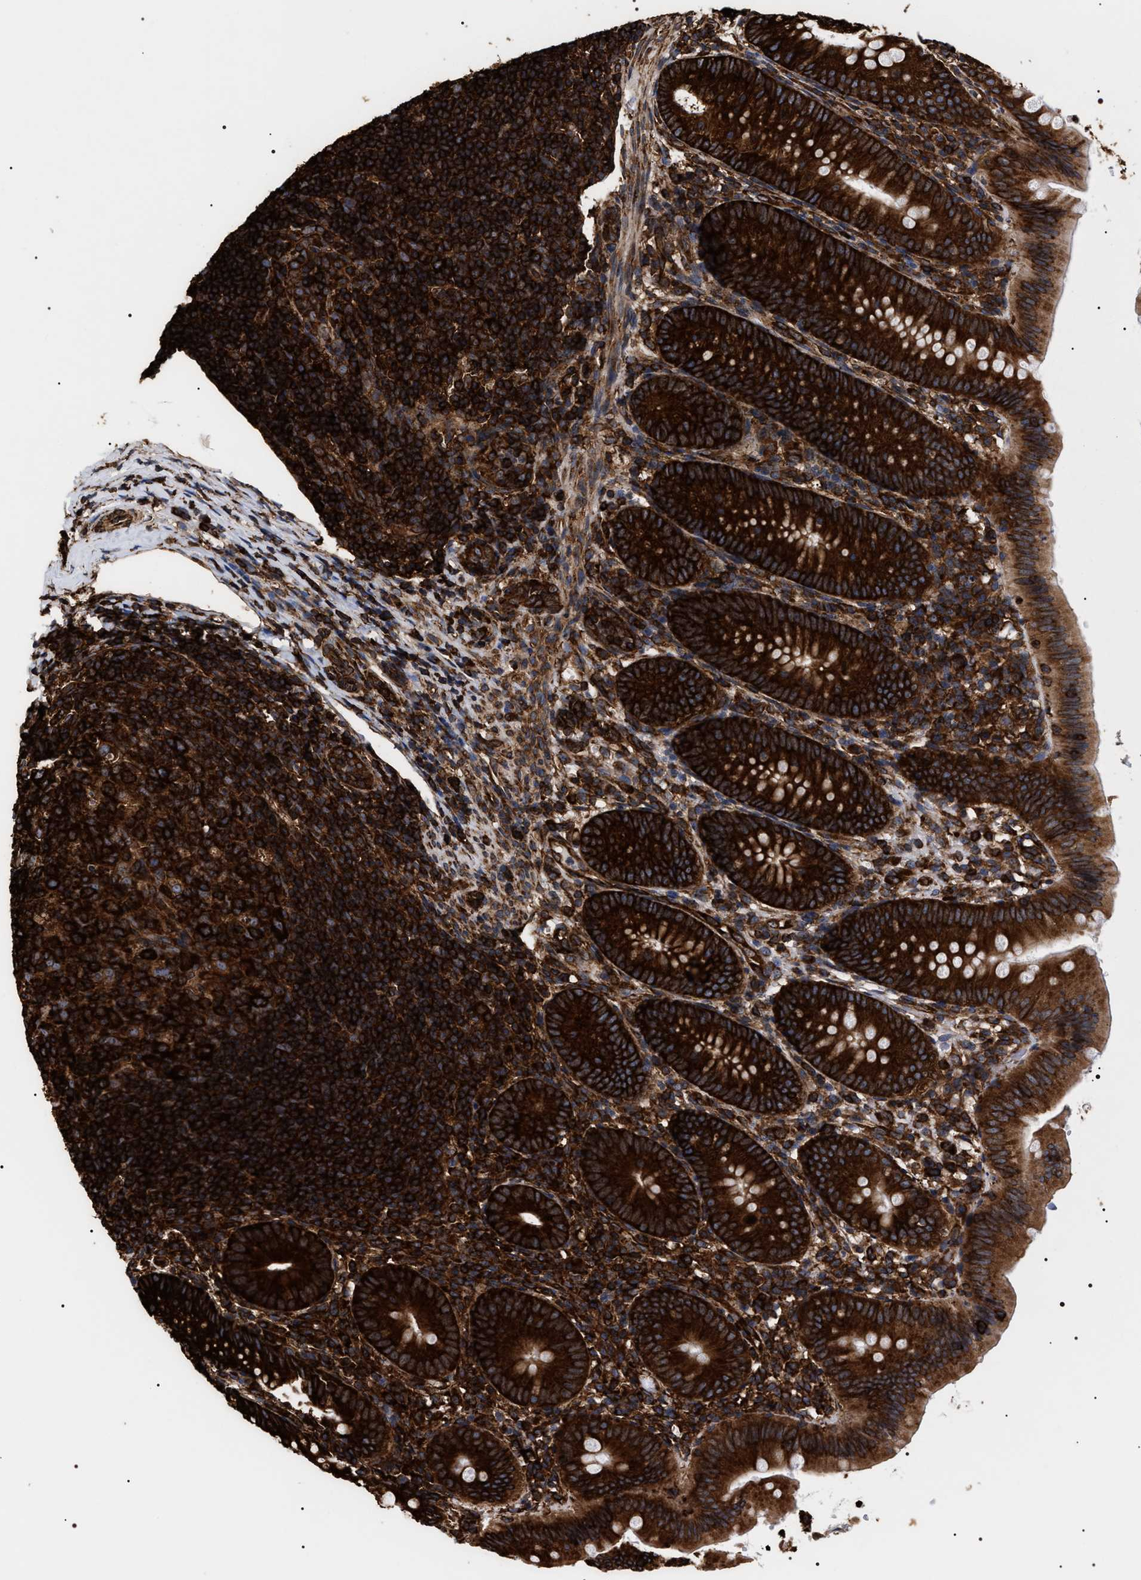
{"staining": {"intensity": "strong", "quantity": ">75%", "location": "cytoplasmic/membranous"}, "tissue": "appendix", "cell_type": "Glandular cells", "image_type": "normal", "snomed": [{"axis": "morphology", "description": "Normal tissue, NOS"}, {"axis": "topography", "description": "Appendix"}], "caption": "Unremarkable appendix displays strong cytoplasmic/membranous positivity in about >75% of glandular cells, visualized by immunohistochemistry. The staining was performed using DAB to visualize the protein expression in brown, while the nuclei were stained in blue with hematoxylin (Magnification: 20x).", "gene": "SERBP1", "patient": {"sex": "male", "age": 1}}